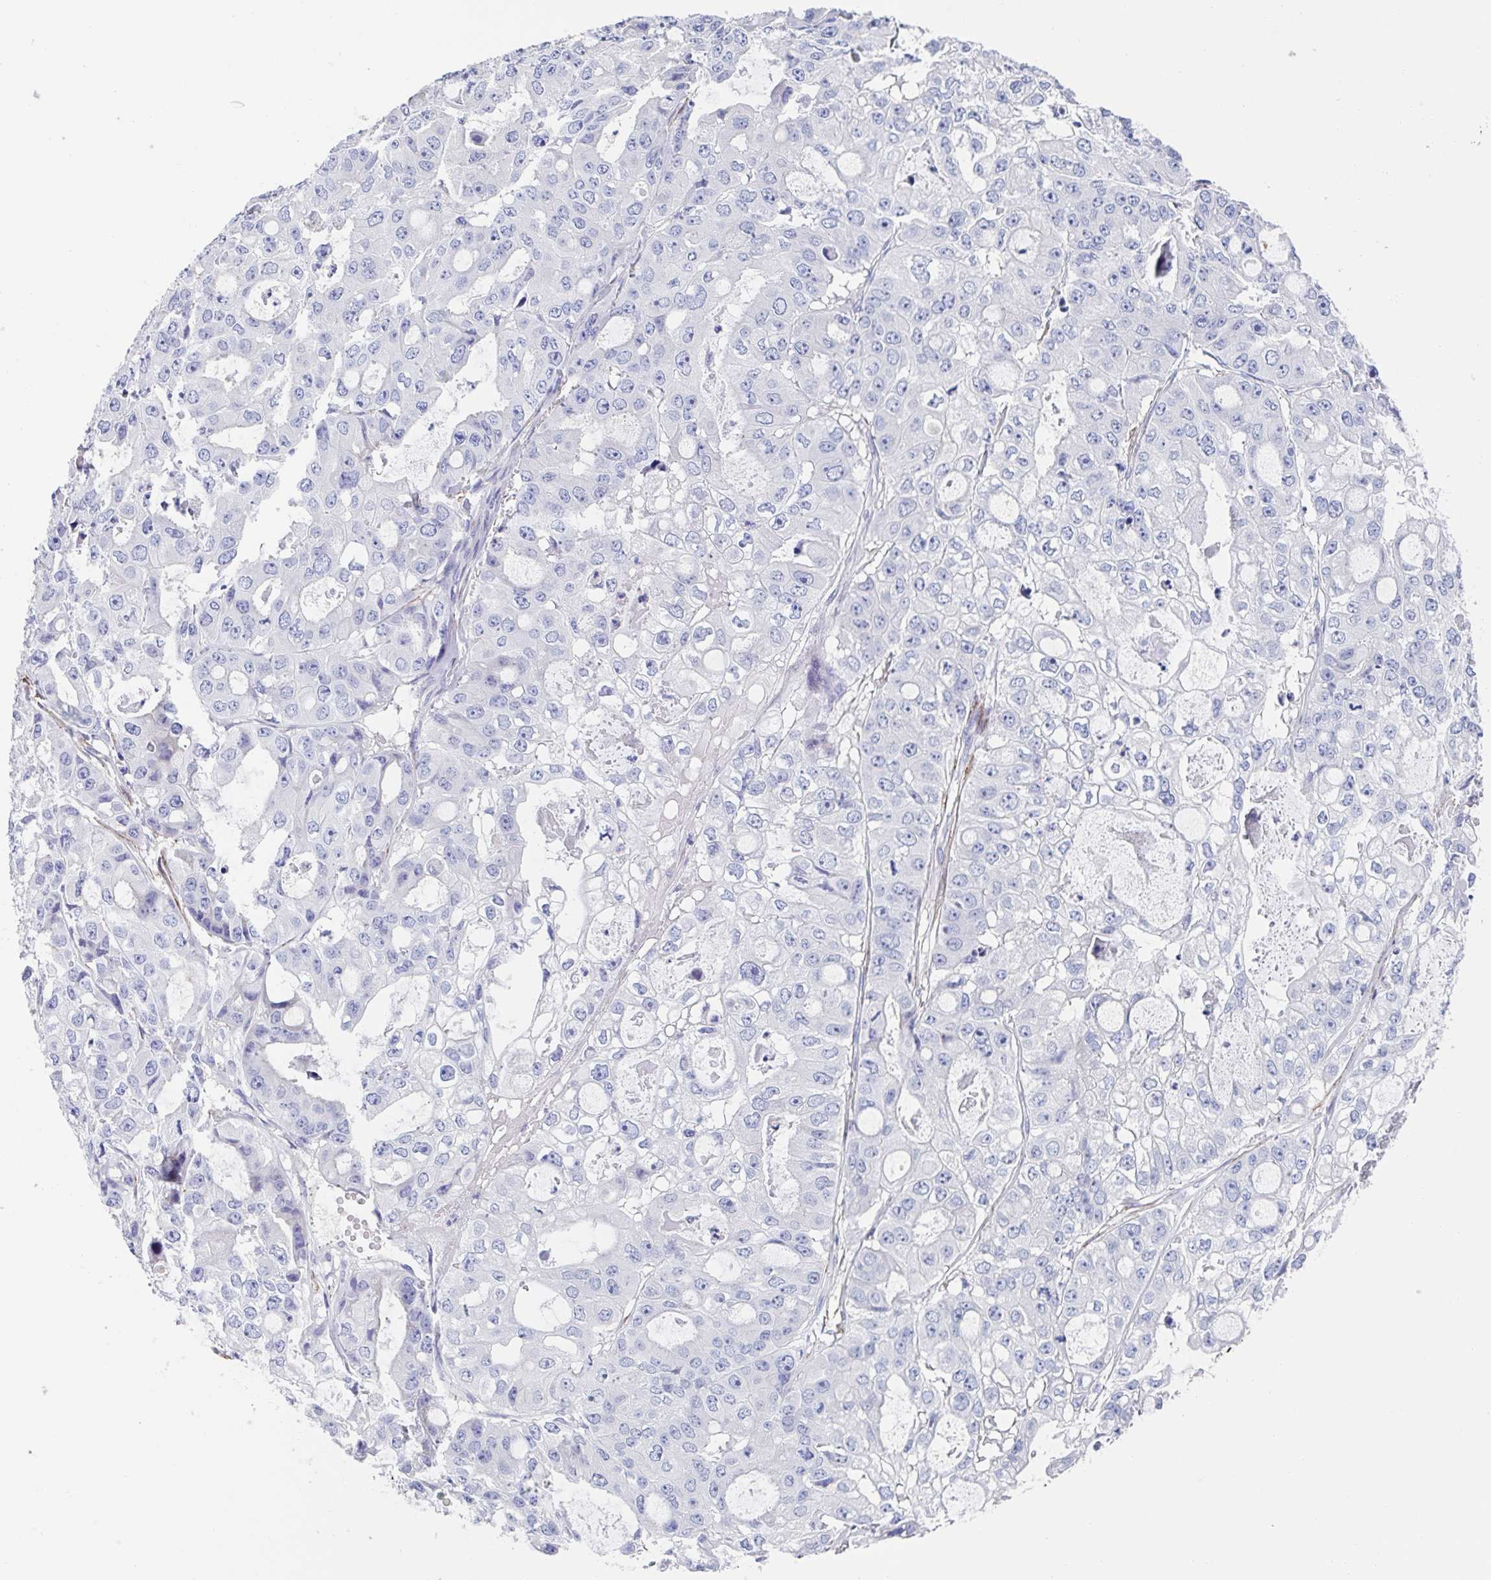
{"staining": {"intensity": "negative", "quantity": "none", "location": "none"}, "tissue": "ovarian cancer", "cell_type": "Tumor cells", "image_type": "cancer", "snomed": [{"axis": "morphology", "description": "Cystadenocarcinoma, serous, NOS"}, {"axis": "topography", "description": "Ovary"}], "caption": "An immunohistochemistry photomicrograph of ovarian serous cystadenocarcinoma is shown. There is no staining in tumor cells of ovarian serous cystadenocarcinoma.", "gene": "CDH2", "patient": {"sex": "female", "age": 56}}